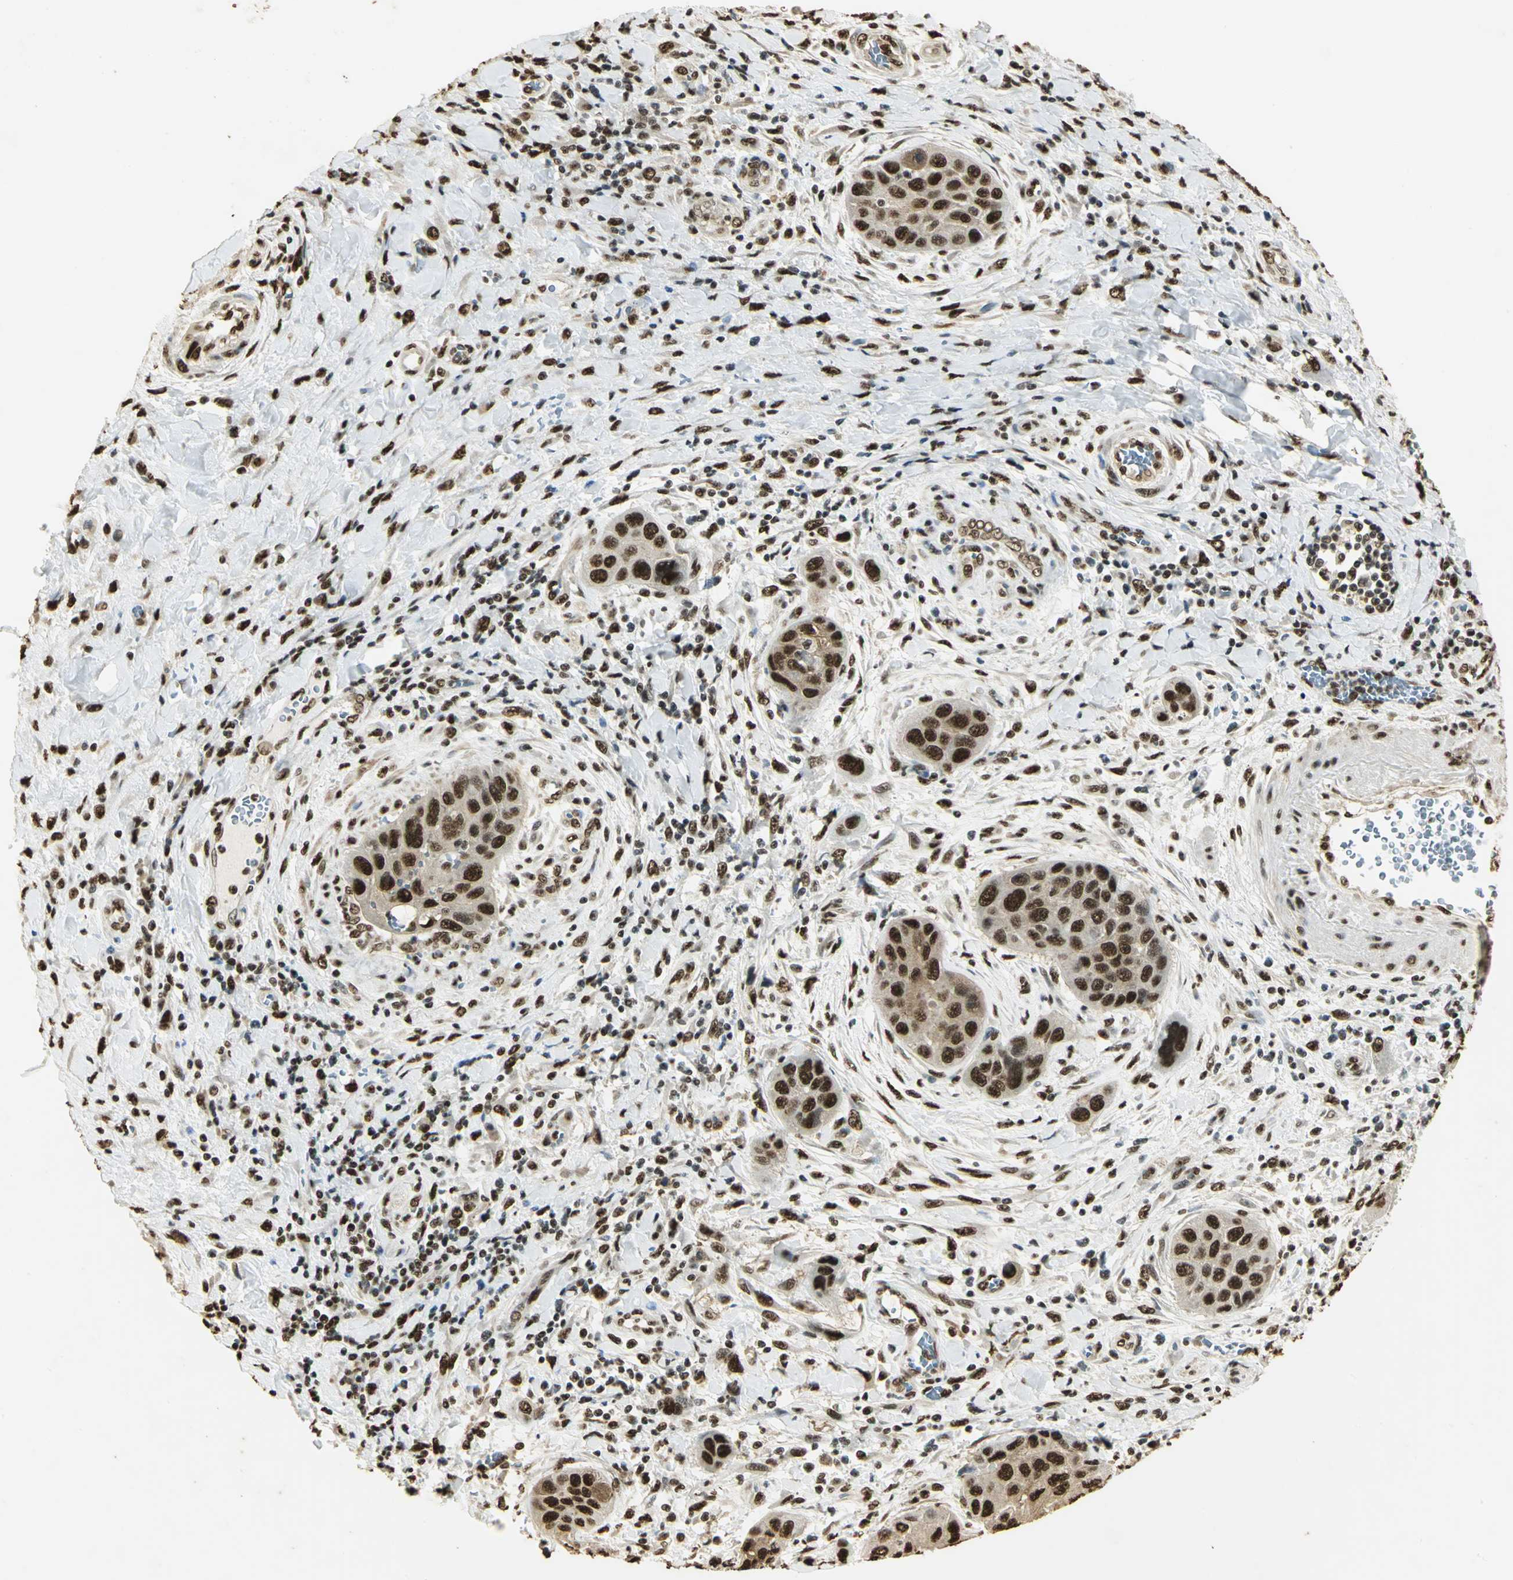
{"staining": {"intensity": "strong", "quantity": ">75%", "location": "cytoplasmic/membranous,nuclear"}, "tissue": "pancreatic cancer", "cell_type": "Tumor cells", "image_type": "cancer", "snomed": [{"axis": "morphology", "description": "Adenocarcinoma, NOS"}, {"axis": "topography", "description": "Pancreas"}], "caption": "Strong cytoplasmic/membranous and nuclear expression is identified in approximately >75% of tumor cells in adenocarcinoma (pancreatic).", "gene": "SET", "patient": {"sex": "female", "age": 70}}